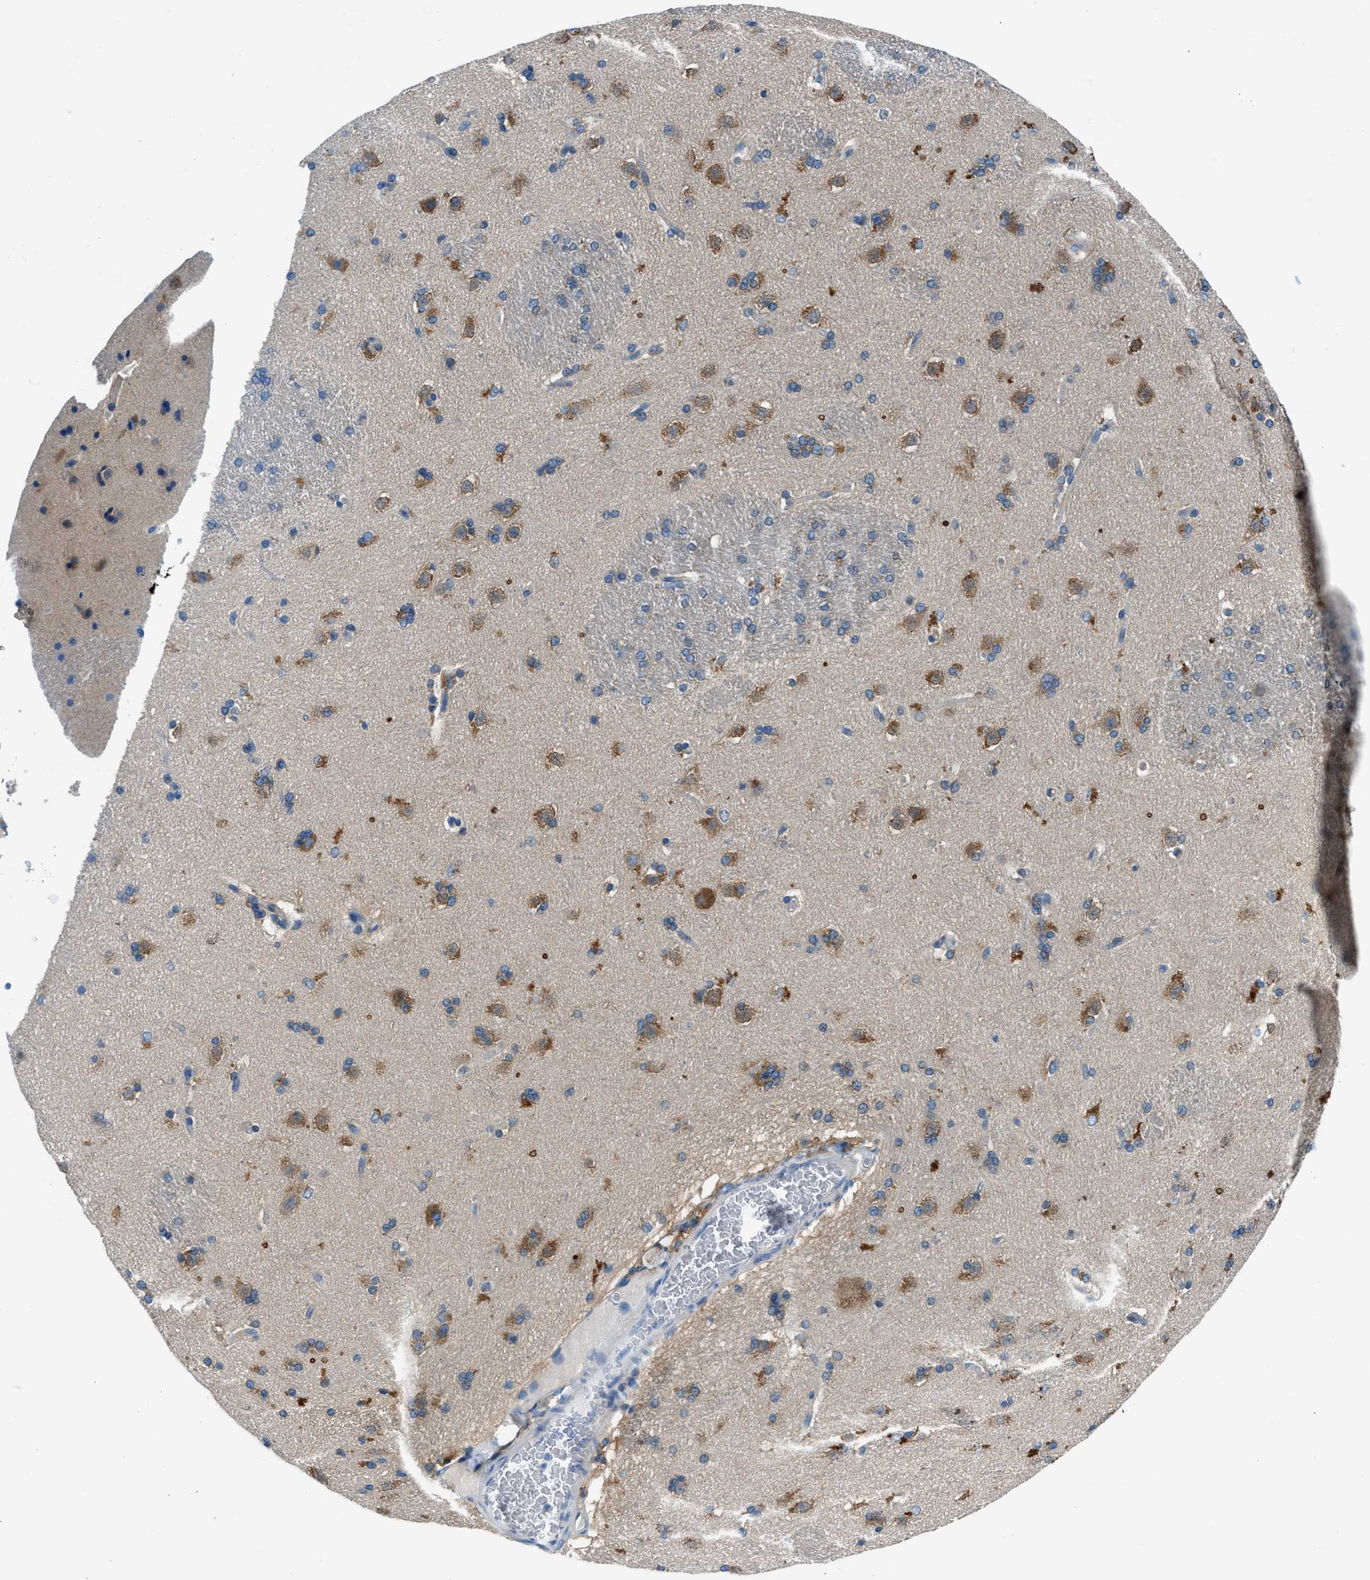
{"staining": {"intensity": "moderate", "quantity": "25%-75%", "location": "cytoplasmic/membranous"}, "tissue": "caudate", "cell_type": "Glial cells", "image_type": "normal", "snomed": [{"axis": "morphology", "description": "Normal tissue, NOS"}, {"axis": "topography", "description": "Lateral ventricle wall"}], "caption": "Immunohistochemistry image of normal human caudate stained for a protein (brown), which demonstrates medium levels of moderate cytoplasmic/membranous staining in about 25%-75% of glial cells.", "gene": "SARS1", "patient": {"sex": "female", "age": 19}}